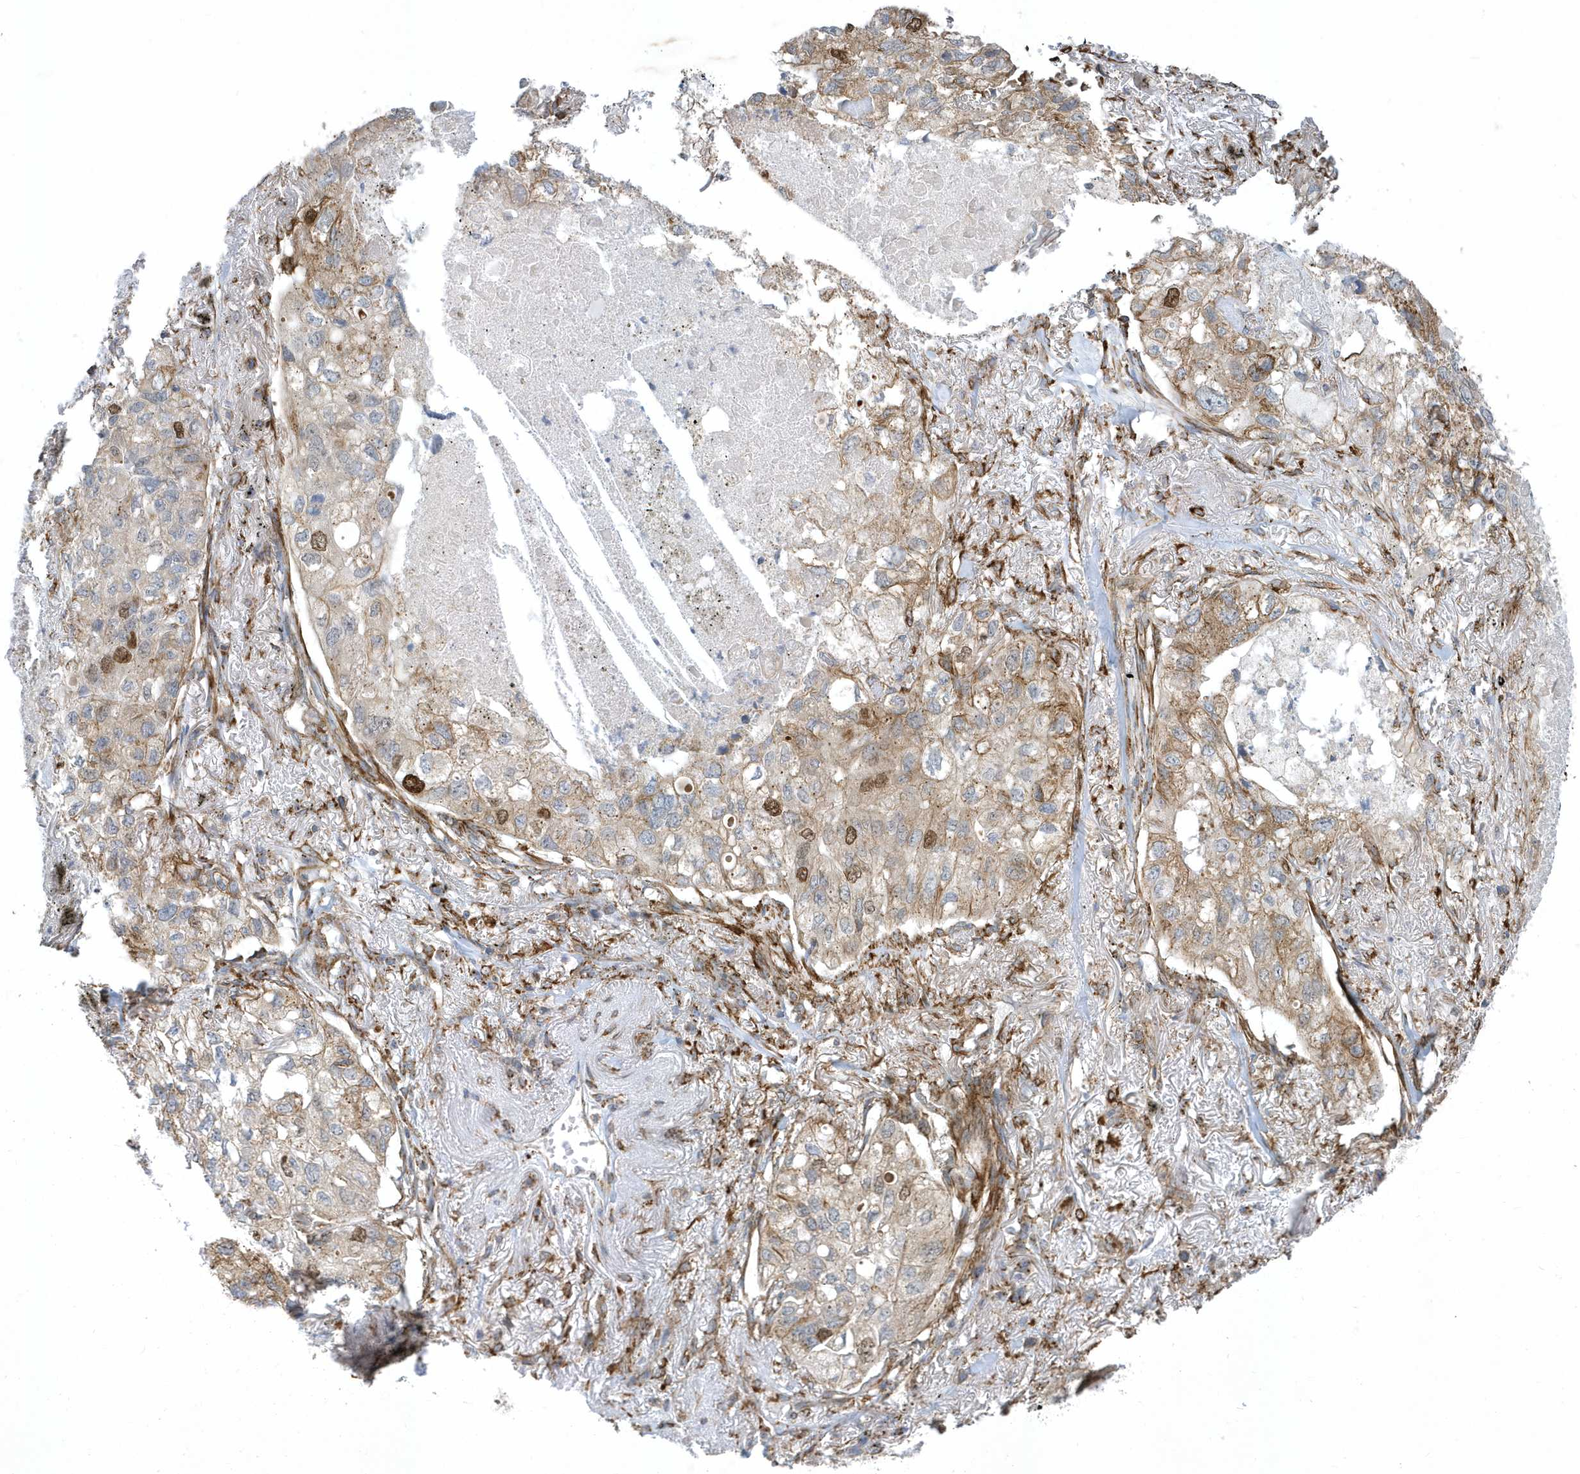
{"staining": {"intensity": "moderate", "quantity": "25%-75%", "location": "cytoplasmic/membranous,nuclear"}, "tissue": "lung cancer", "cell_type": "Tumor cells", "image_type": "cancer", "snomed": [{"axis": "morphology", "description": "Adenocarcinoma, NOS"}, {"axis": "topography", "description": "Lung"}], "caption": "Immunohistochemical staining of lung adenocarcinoma shows moderate cytoplasmic/membranous and nuclear protein expression in about 25%-75% of tumor cells.", "gene": "HRH4", "patient": {"sex": "male", "age": 65}}